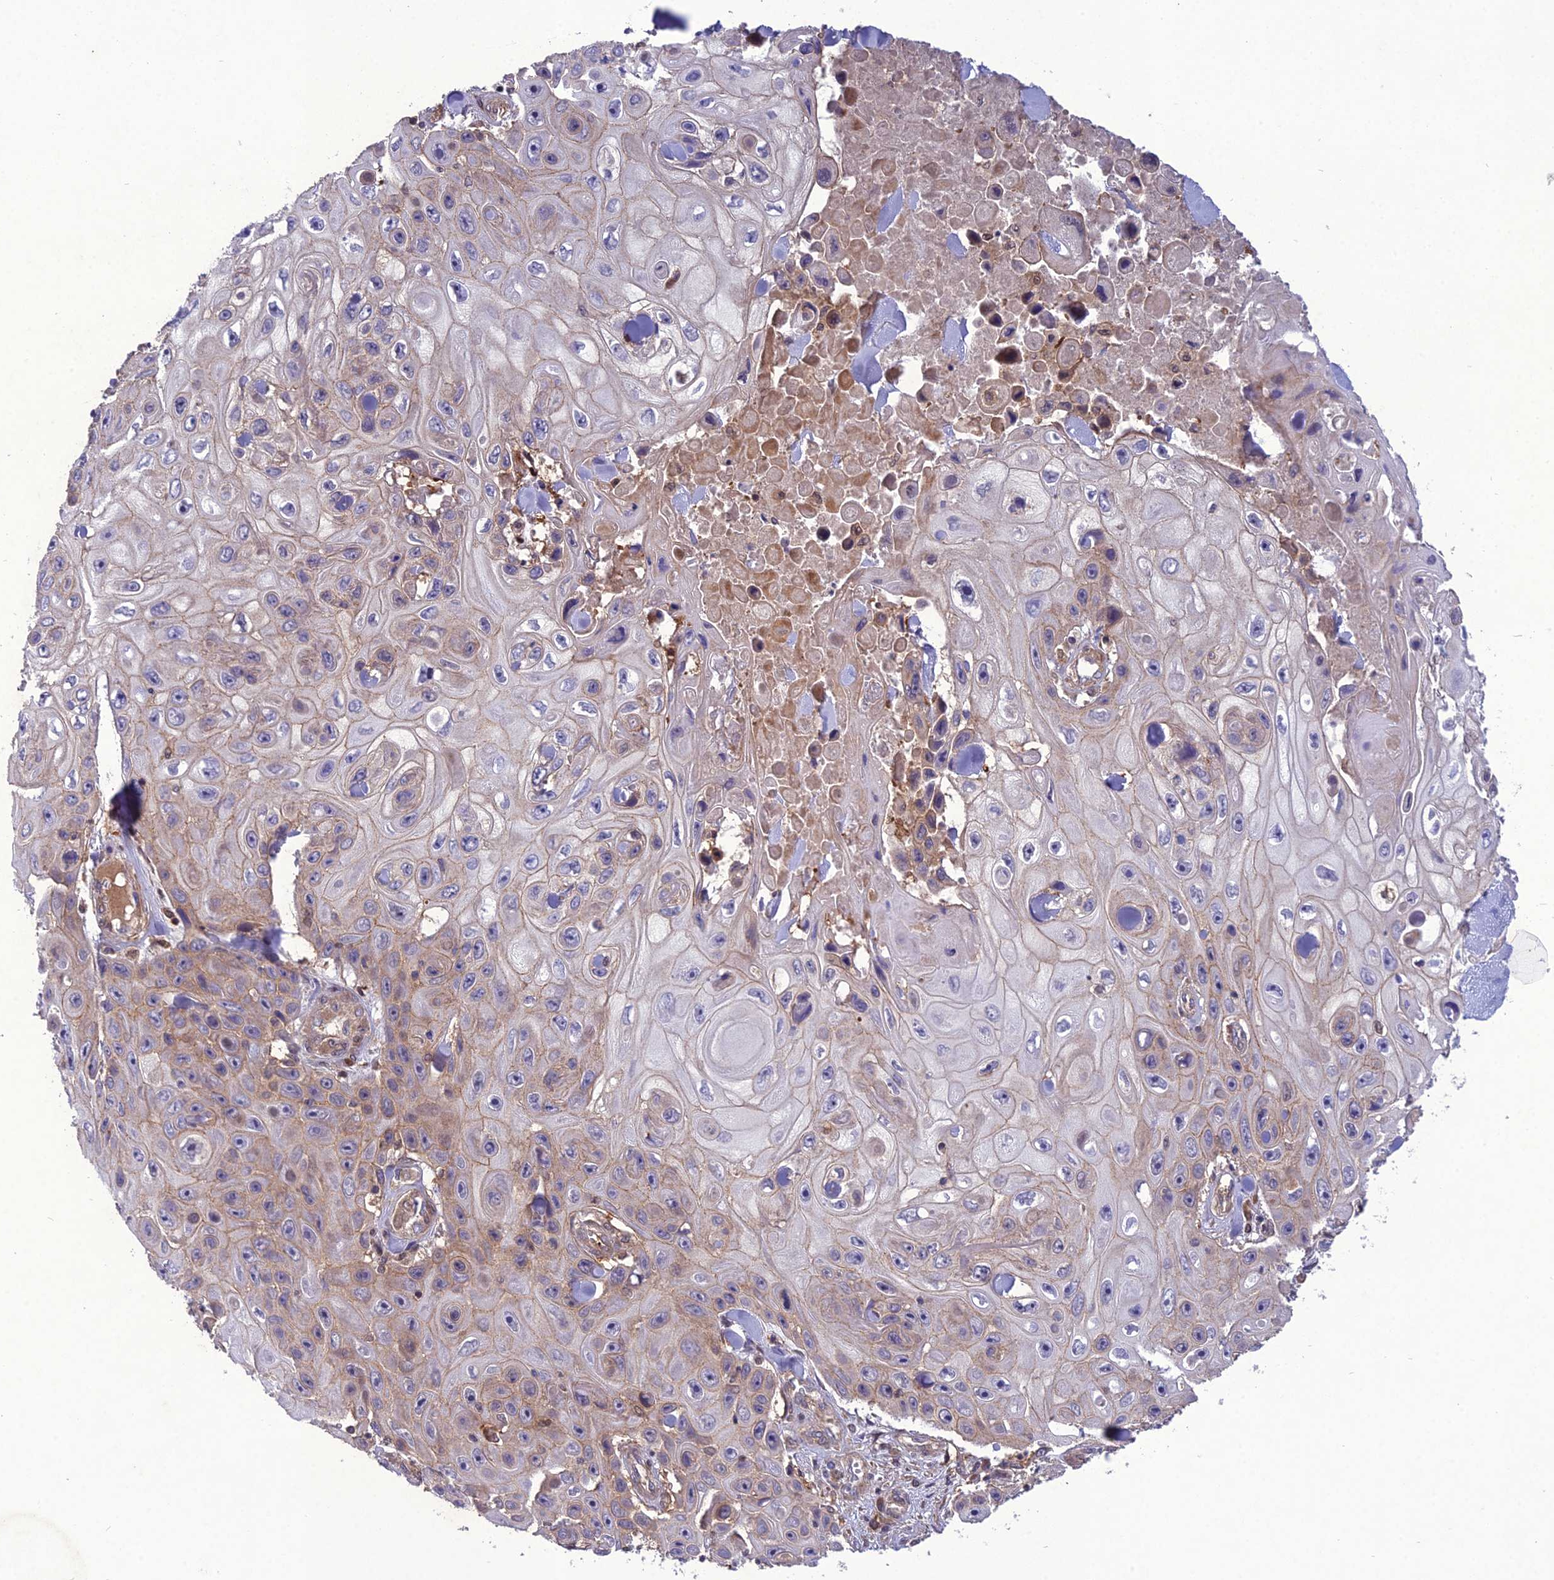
{"staining": {"intensity": "weak", "quantity": "25%-75%", "location": "cytoplasmic/membranous"}, "tissue": "skin cancer", "cell_type": "Tumor cells", "image_type": "cancer", "snomed": [{"axis": "morphology", "description": "Squamous cell carcinoma, NOS"}, {"axis": "topography", "description": "Skin"}], "caption": "Tumor cells display low levels of weak cytoplasmic/membranous positivity in about 25%-75% of cells in skin squamous cell carcinoma.", "gene": "GDF6", "patient": {"sex": "male", "age": 82}}